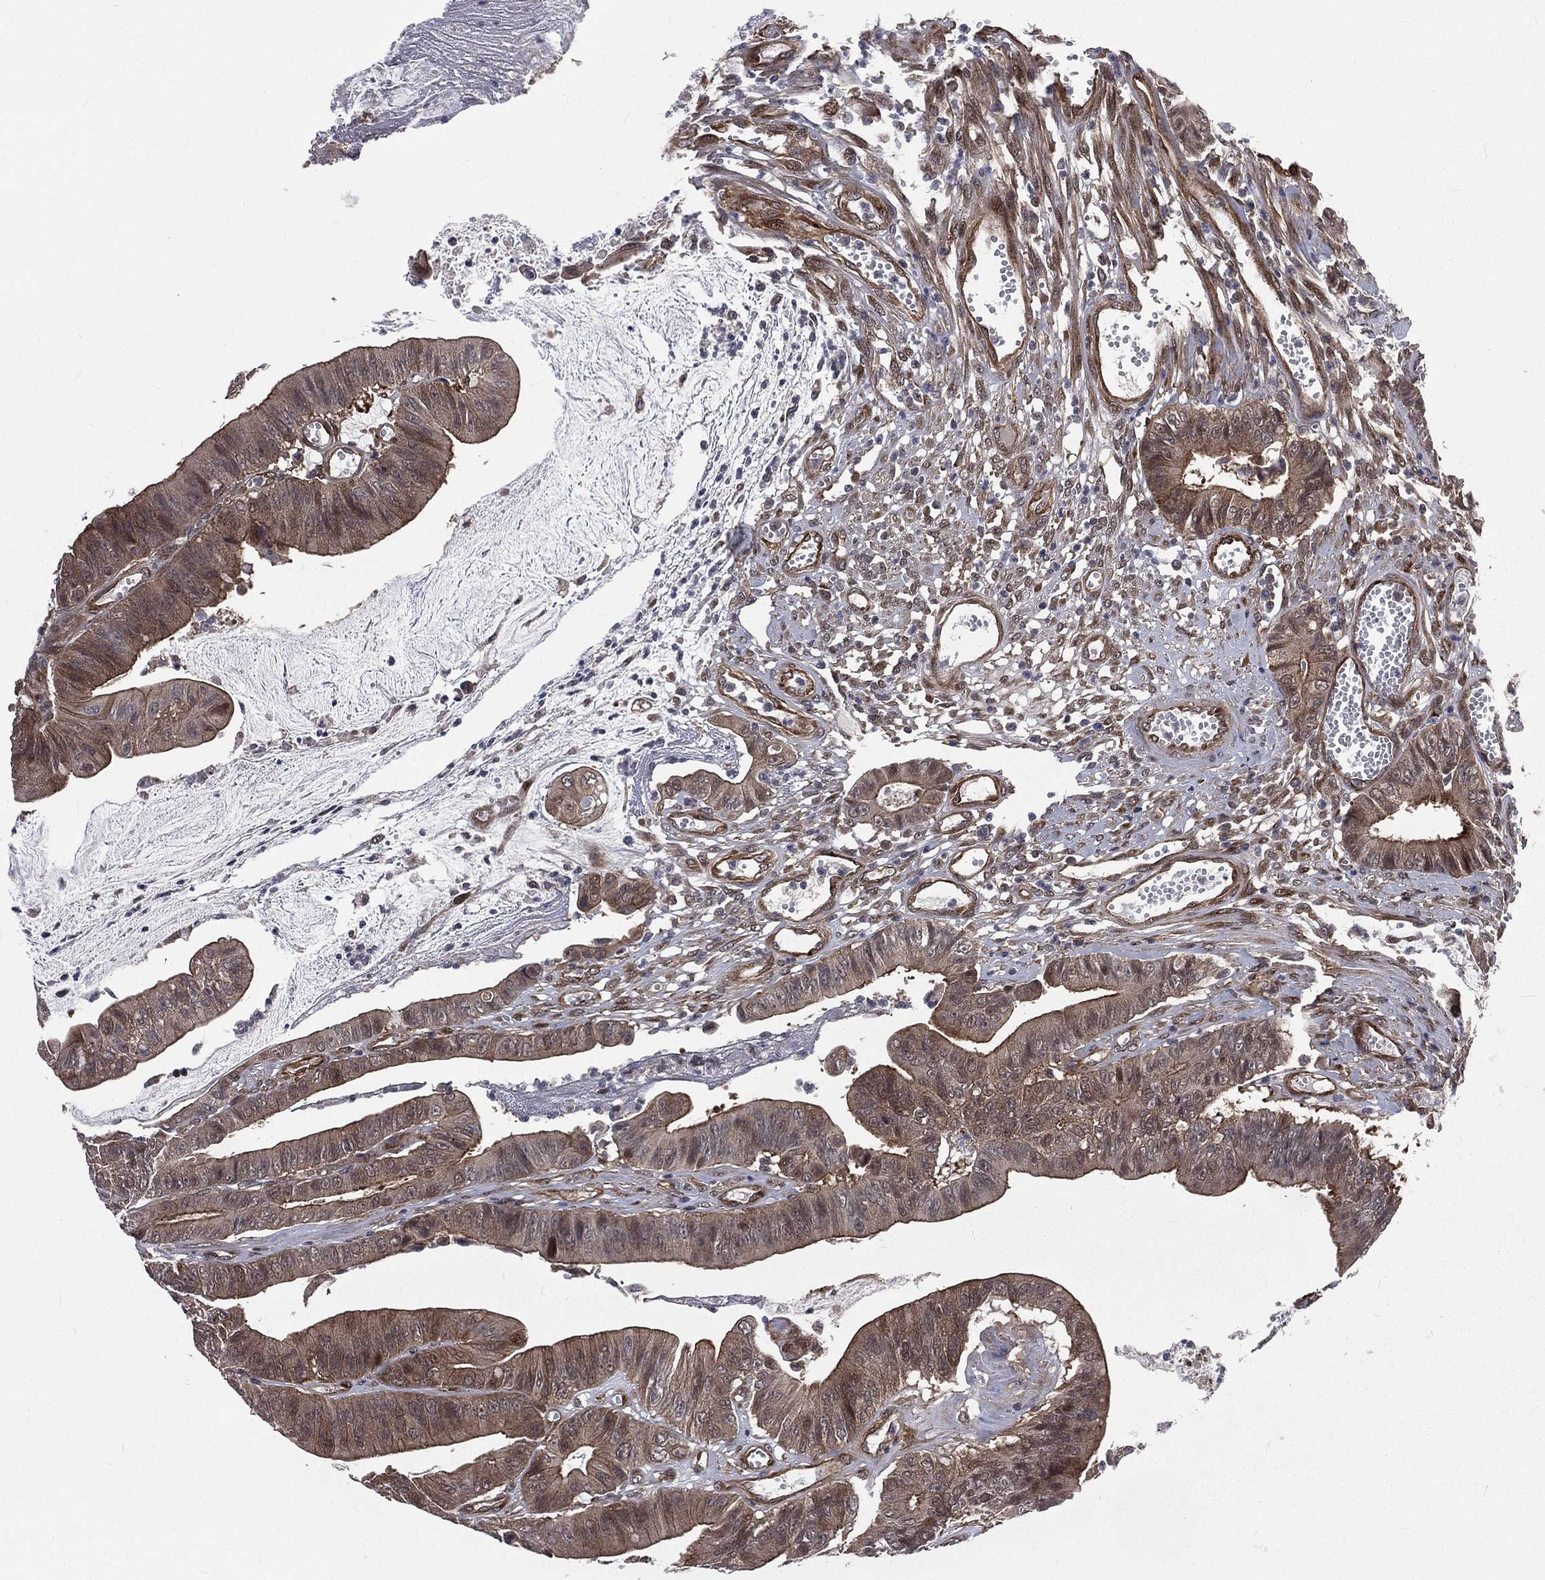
{"staining": {"intensity": "weak", "quantity": "25%-75%", "location": "cytoplasmic/membranous"}, "tissue": "colorectal cancer", "cell_type": "Tumor cells", "image_type": "cancer", "snomed": [{"axis": "morphology", "description": "Adenocarcinoma, NOS"}, {"axis": "topography", "description": "Colon"}], "caption": "DAB immunohistochemical staining of colorectal cancer displays weak cytoplasmic/membranous protein positivity in about 25%-75% of tumor cells.", "gene": "ARL3", "patient": {"sex": "female", "age": 69}}